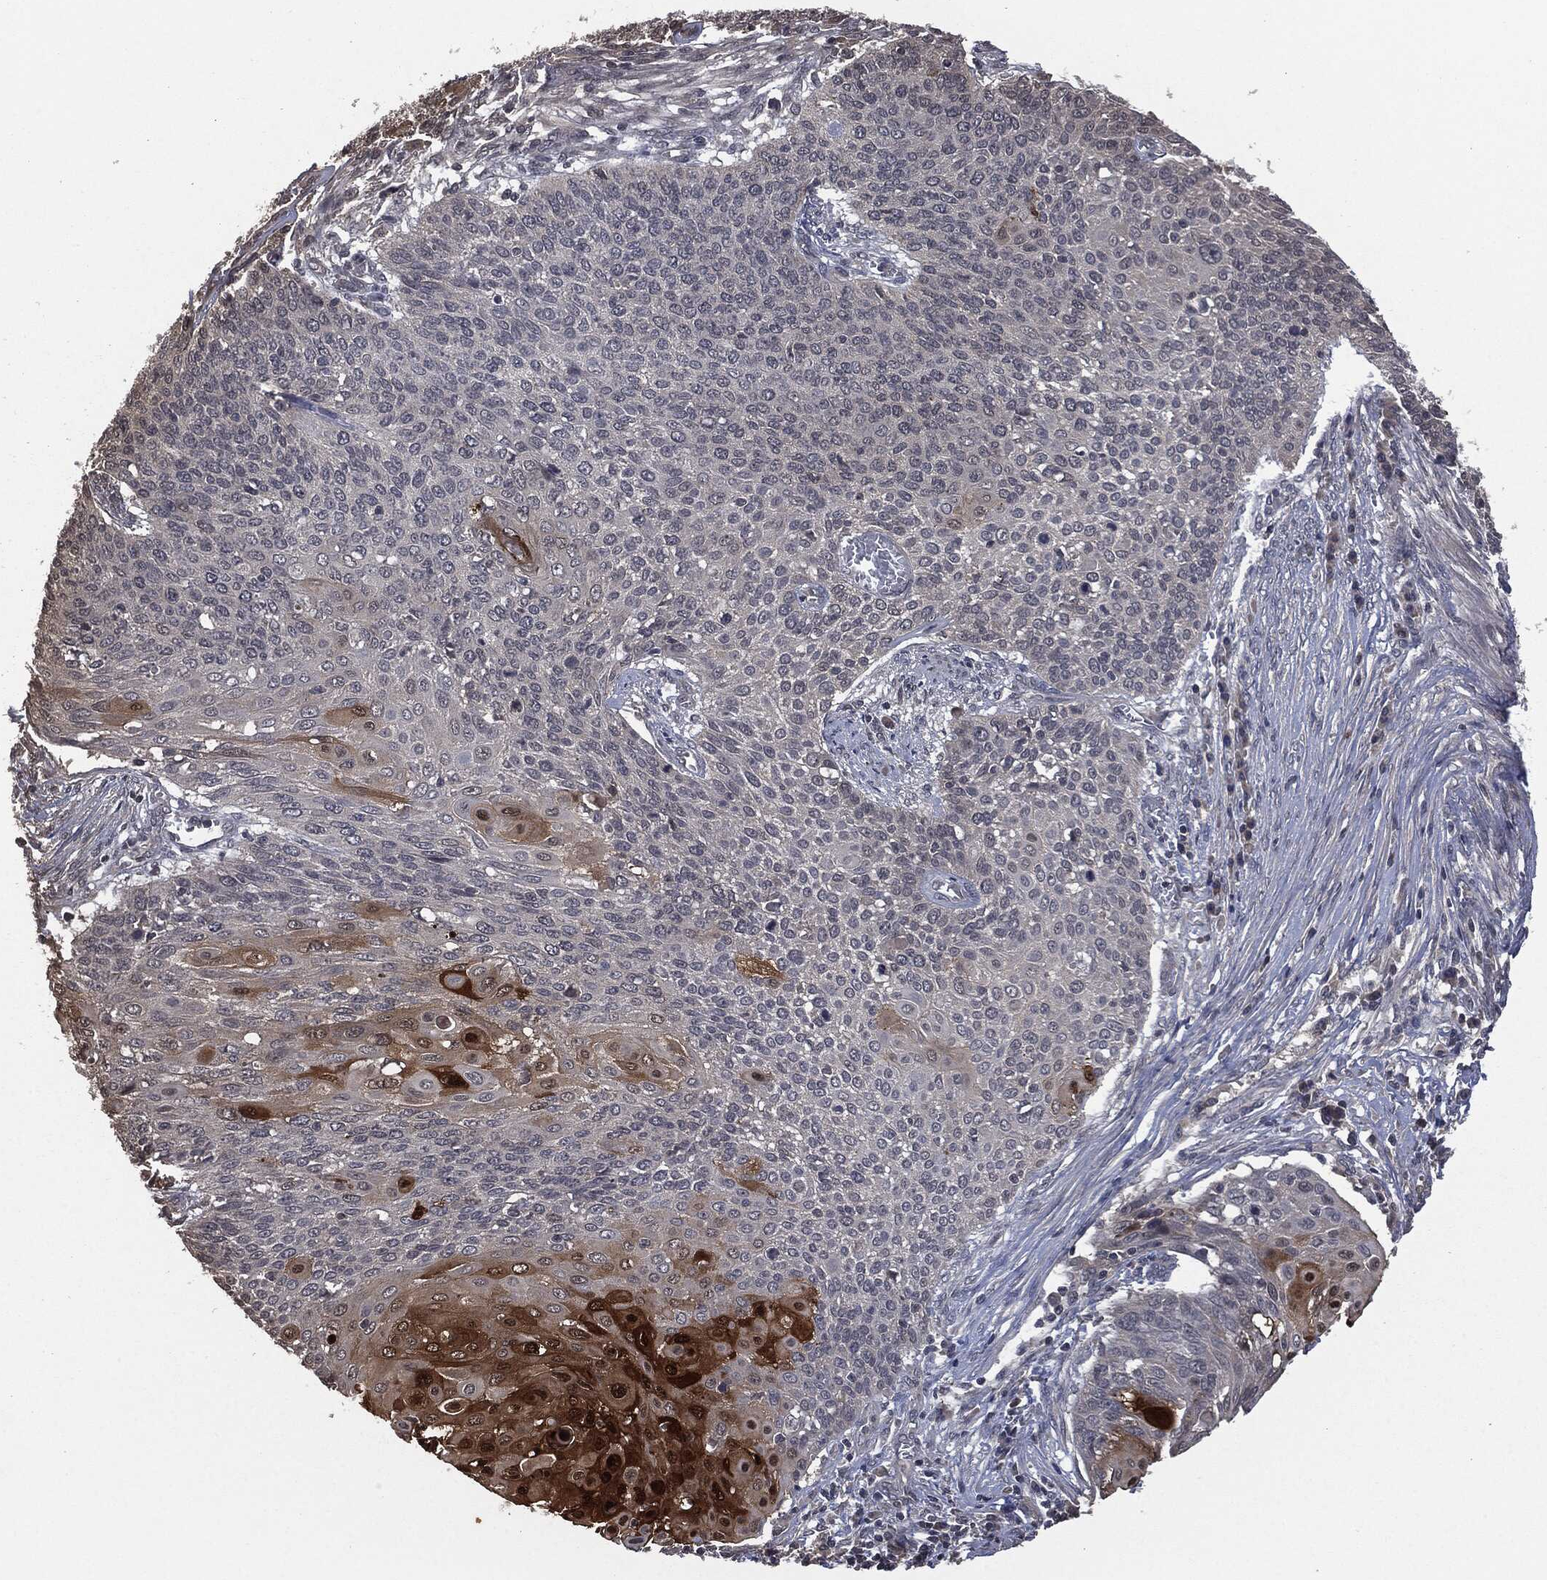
{"staining": {"intensity": "strong", "quantity": "<25%", "location": "cytoplasmic/membranous,nuclear"}, "tissue": "cervical cancer", "cell_type": "Tumor cells", "image_type": "cancer", "snomed": [{"axis": "morphology", "description": "Squamous cell carcinoma, NOS"}, {"axis": "topography", "description": "Cervix"}], "caption": "A medium amount of strong cytoplasmic/membranous and nuclear expression is seen in approximately <25% of tumor cells in squamous cell carcinoma (cervical) tissue.", "gene": "IL1RN", "patient": {"sex": "female", "age": 39}}